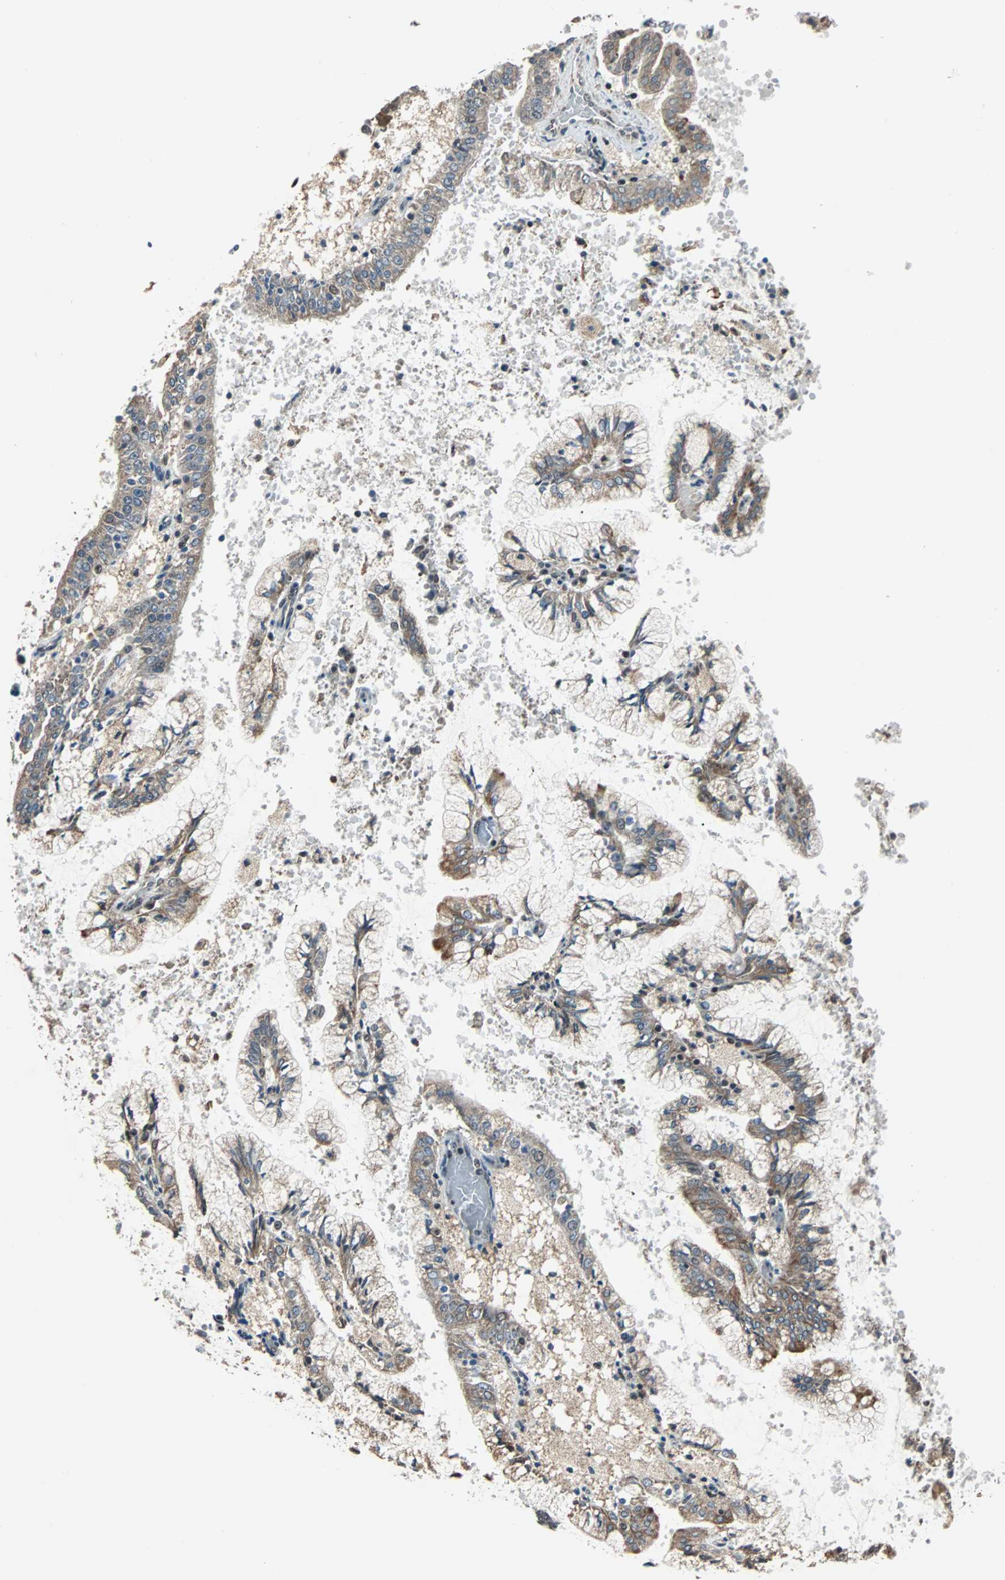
{"staining": {"intensity": "moderate", "quantity": ">75%", "location": "cytoplasmic/membranous"}, "tissue": "endometrial cancer", "cell_type": "Tumor cells", "image_type": "cancer", "snomed": [{"axis": "morphology", "description": "Adenocarcinoma, NOS"}, {"axis": "topography", "description": "Endometrium"}], "caption": "Endometrial cancer (adenocarcinoma) tissue shows moderate cytoplasmic/membranous positivity in about >75% of tumor cells, visualized by immunohistochemistry.", "gene": "TERF2IP", "patient": {"sex": "female", "age": 63}}